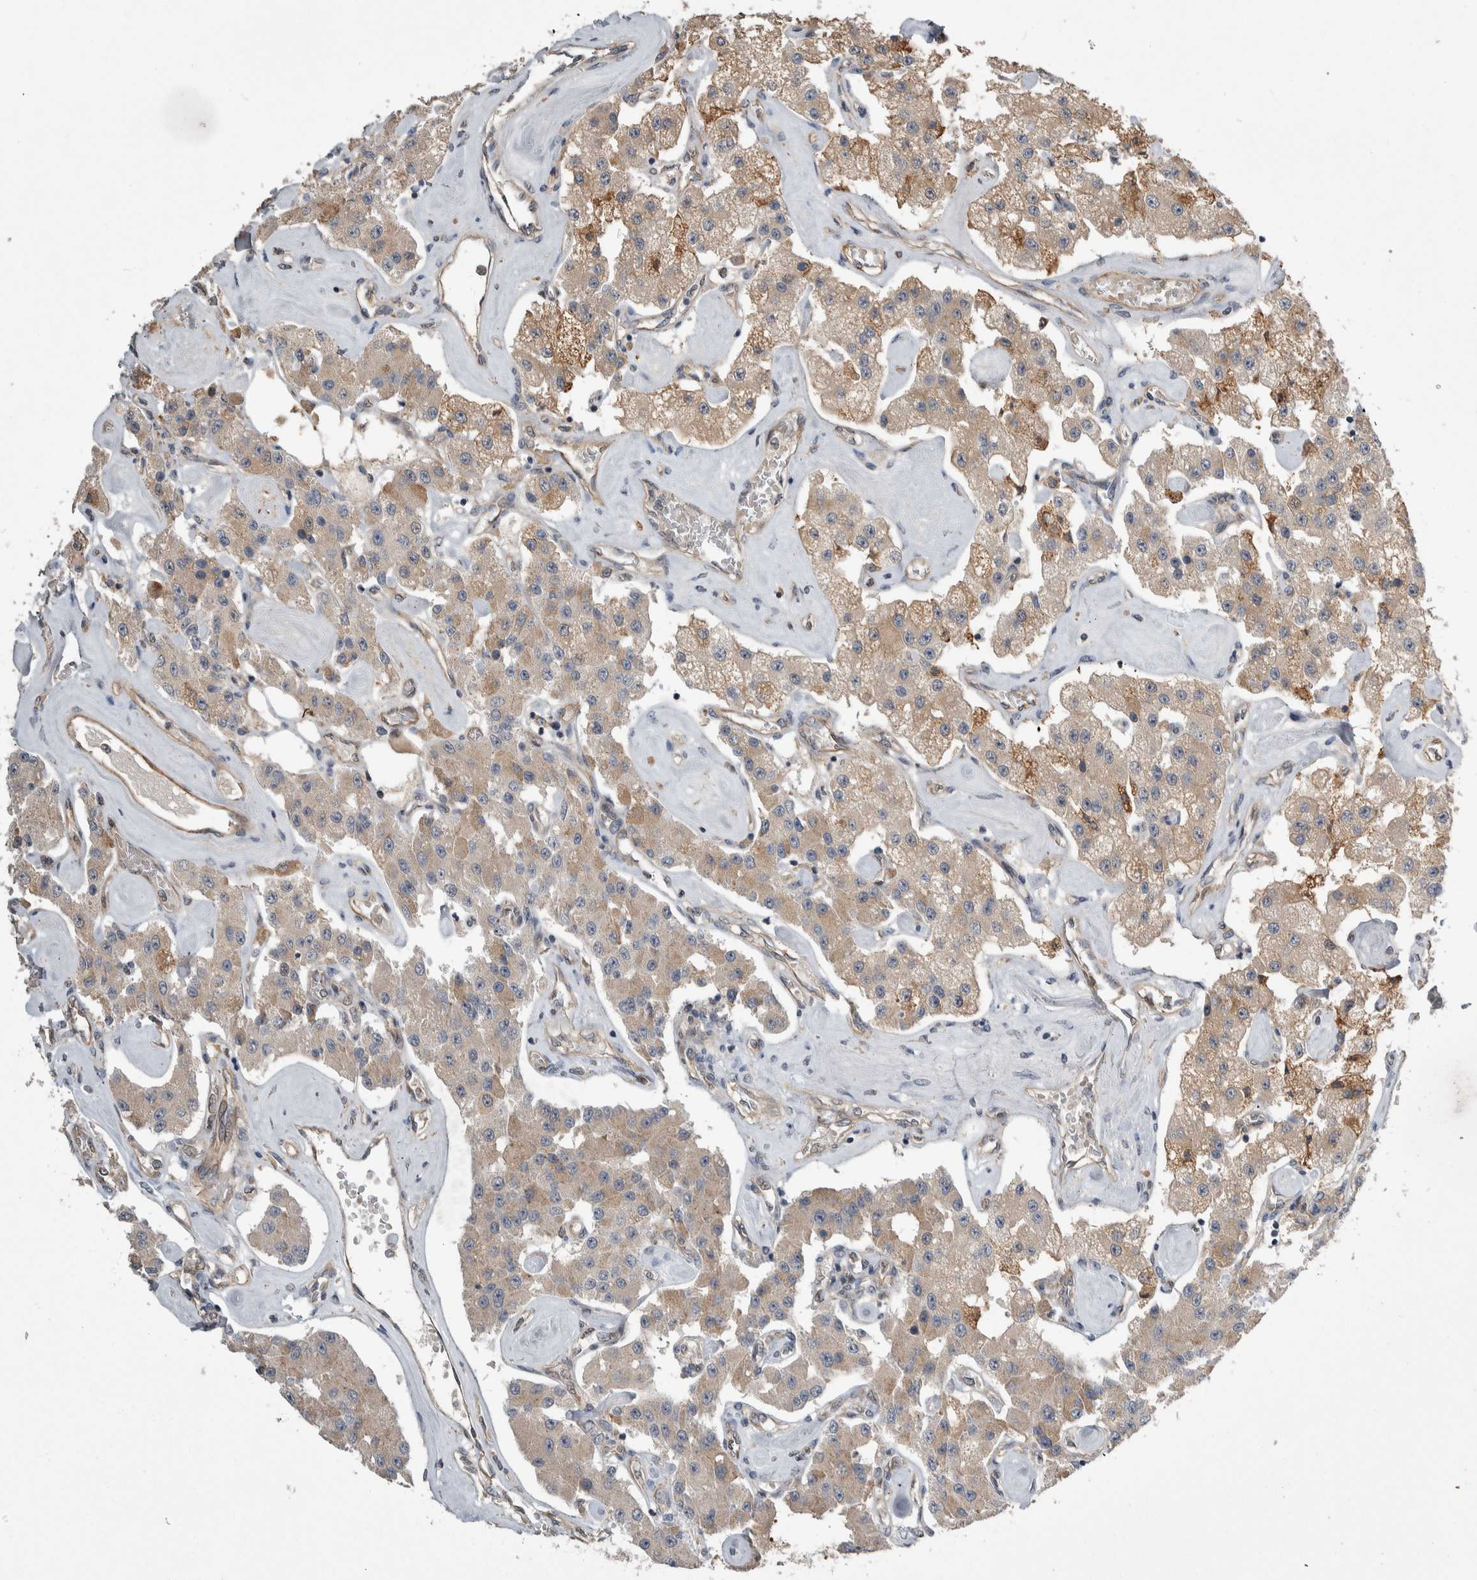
{"staining": {"intensity": "moderate", "quantity": "<25%", "location": "cytoplasmic/membranous"}, "tissue": "carcinoid", "cell_type": "Tumor cells", "image_type": "cancer", "snomed": [{"axis": "morphology", "description": "Carcinoid, malignant, NOS"}, {"axis": "topography", "description": "Pancreas"}], "caption": "Human carcinoid stained for a protein (brown) exhibits moderate cytoplasmic/membranous positive expression in about <25% of tumor cells.", "gene": "PRDM4", "patient": {"sex": "male", "age": 41}}